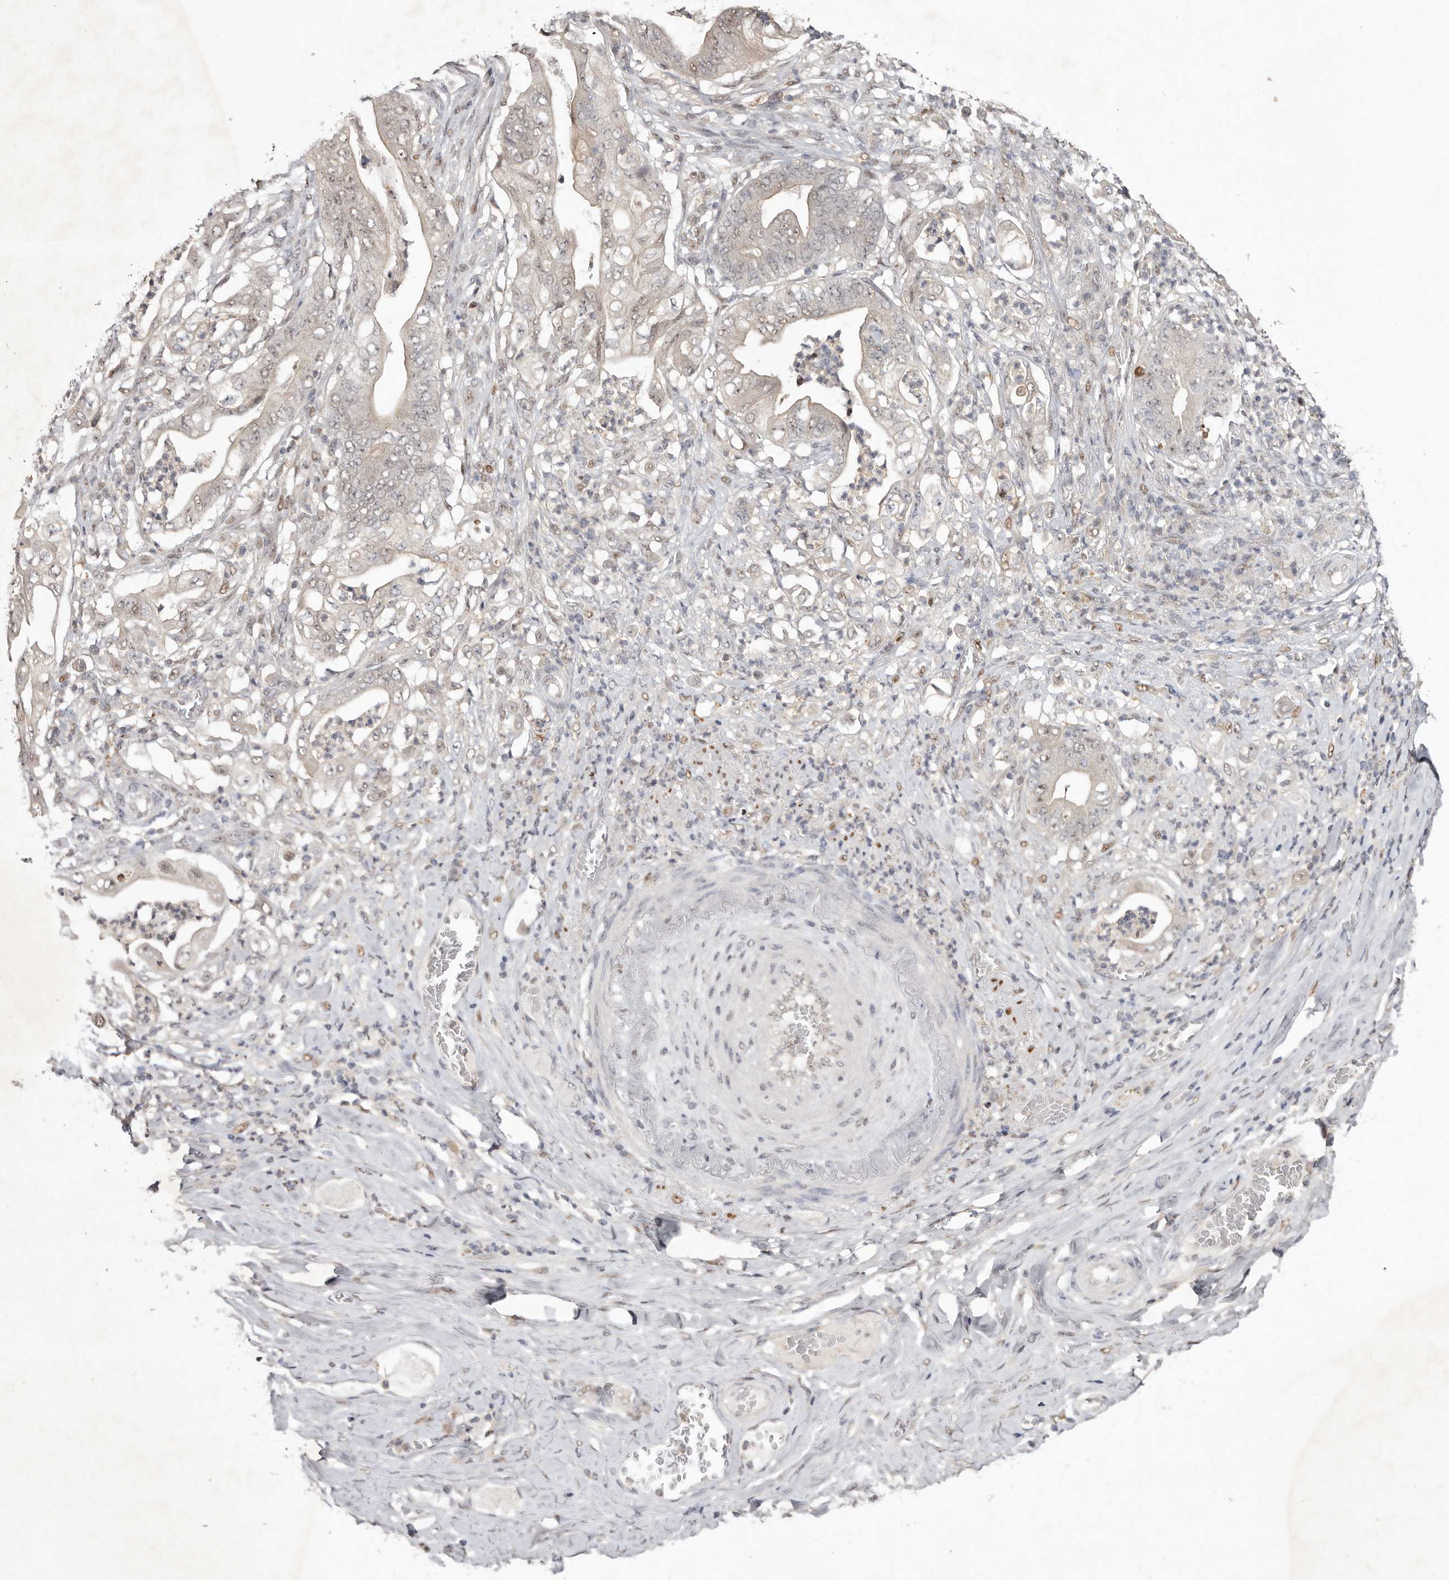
{"staining": {"intensity": "weak", "quantity": "25%-75%", "location": "cytoplasmic/membranous"}, "tissue": "stomach cancer", "cell_type": "Tumor cells", "image_type": "cancer", "snomed": [{"axis": "morphology", "description": "Adenocarcinoma, NOS"}, {"axis": "topography", "description": "Stomach"}], "caption": "Adenocarcinoma (stomach) stained for a protein (brown) exhibits weak cytoplasmic/membranous positive expression in approximately 25%-75% of tumor cells.", "gene": "TADA1", "patient": {"sex": "female", "age": 73}}